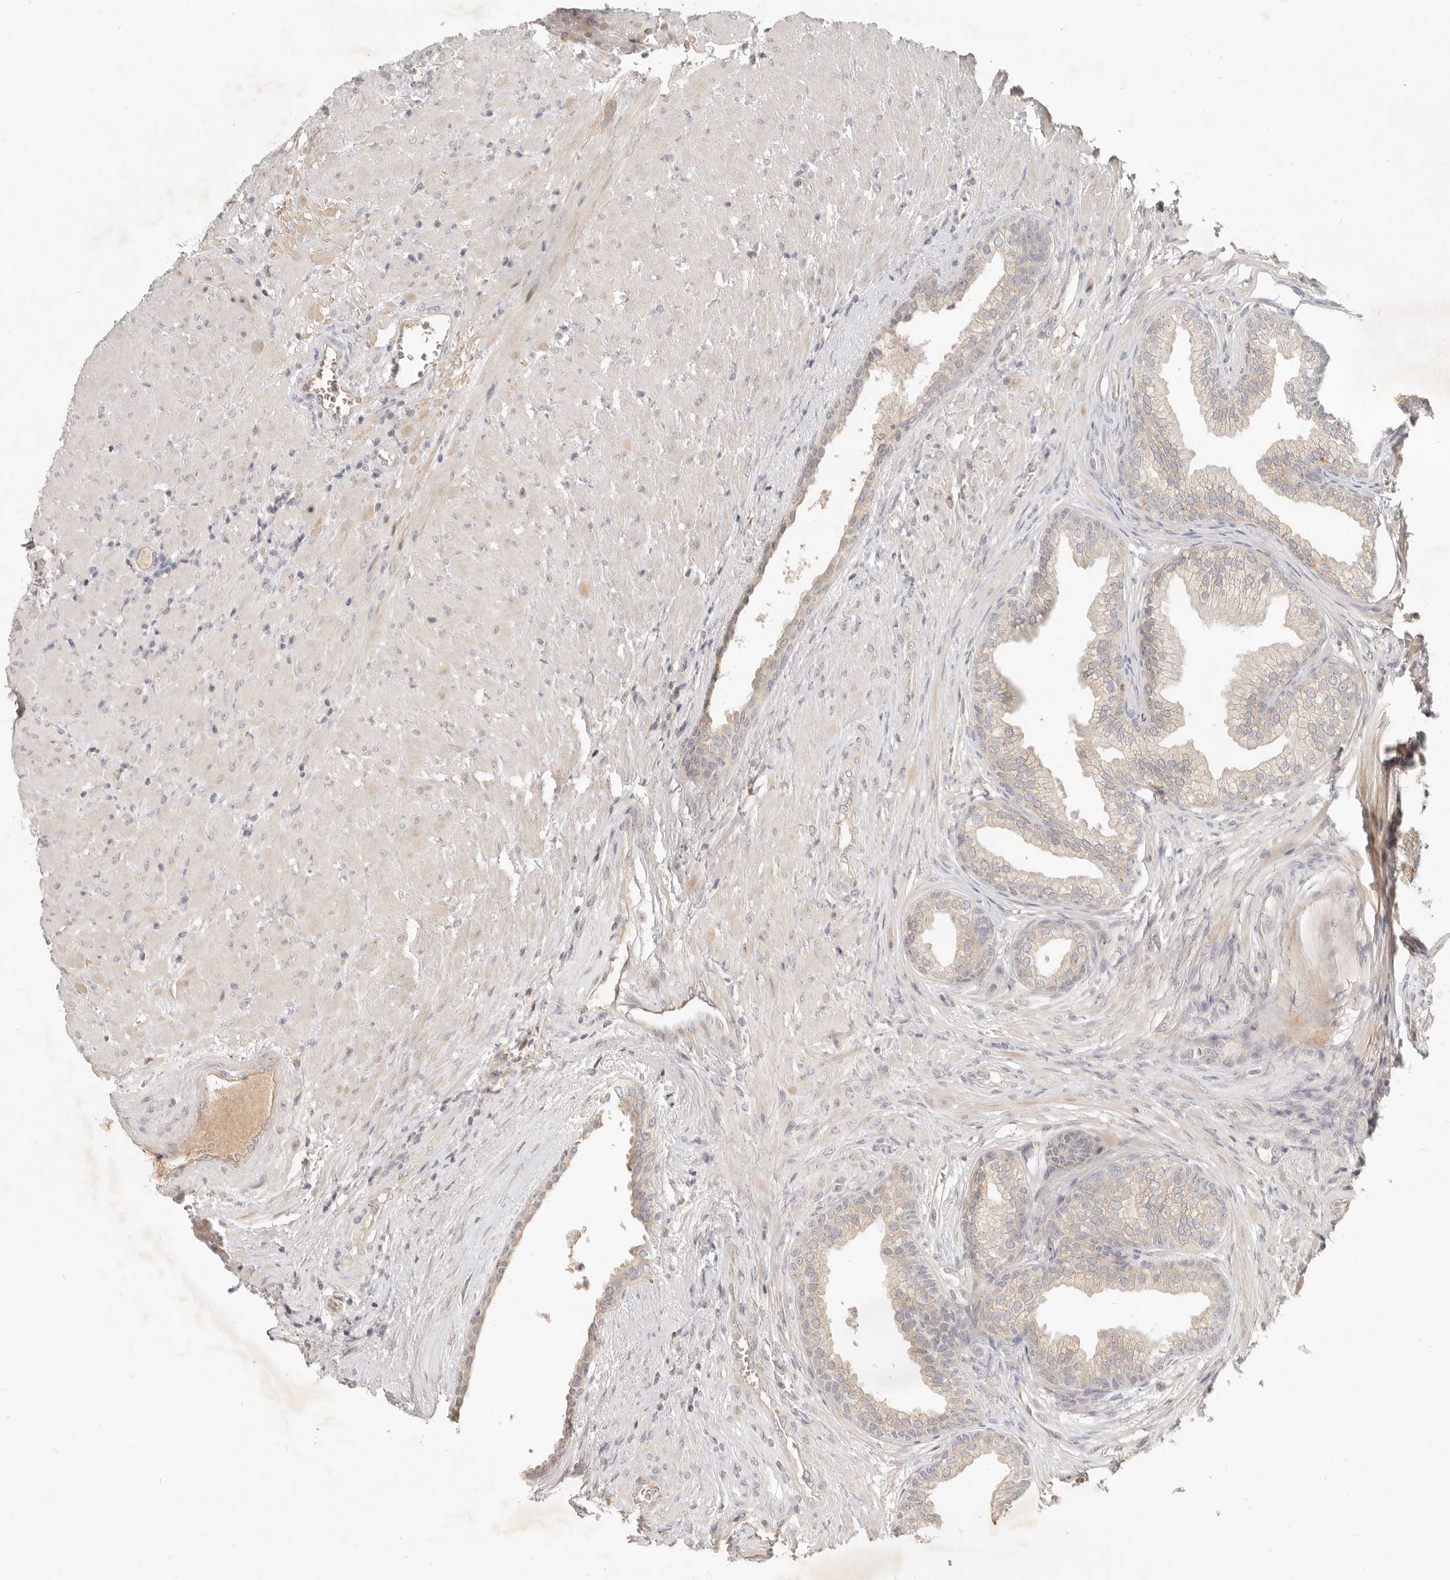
{"staining": {"intensity": "weak", "quantity": "25%-75%", "location": "cytoplasmic/membranous"}, "tissue": "prostate", "cell_type": "Glandular cells", "image_type": "normal", "snomed": [{"axis": "morphology", "description": "Normal tissue, NOS"}, {"axis": "topography", "description": "Prostate"}], "caption": "DAB (3,3'-diaminobenzidine) immunohistochemical staining of benign human prostate displays weak cytoplasmic/membranous protein positivity in approximately 25%-75% of glandular cells. The protein is shown in brown color, while the nuclei are stained blue.", "gene": "UBXN11", "patient": {"sex": "male", "age": 76}}